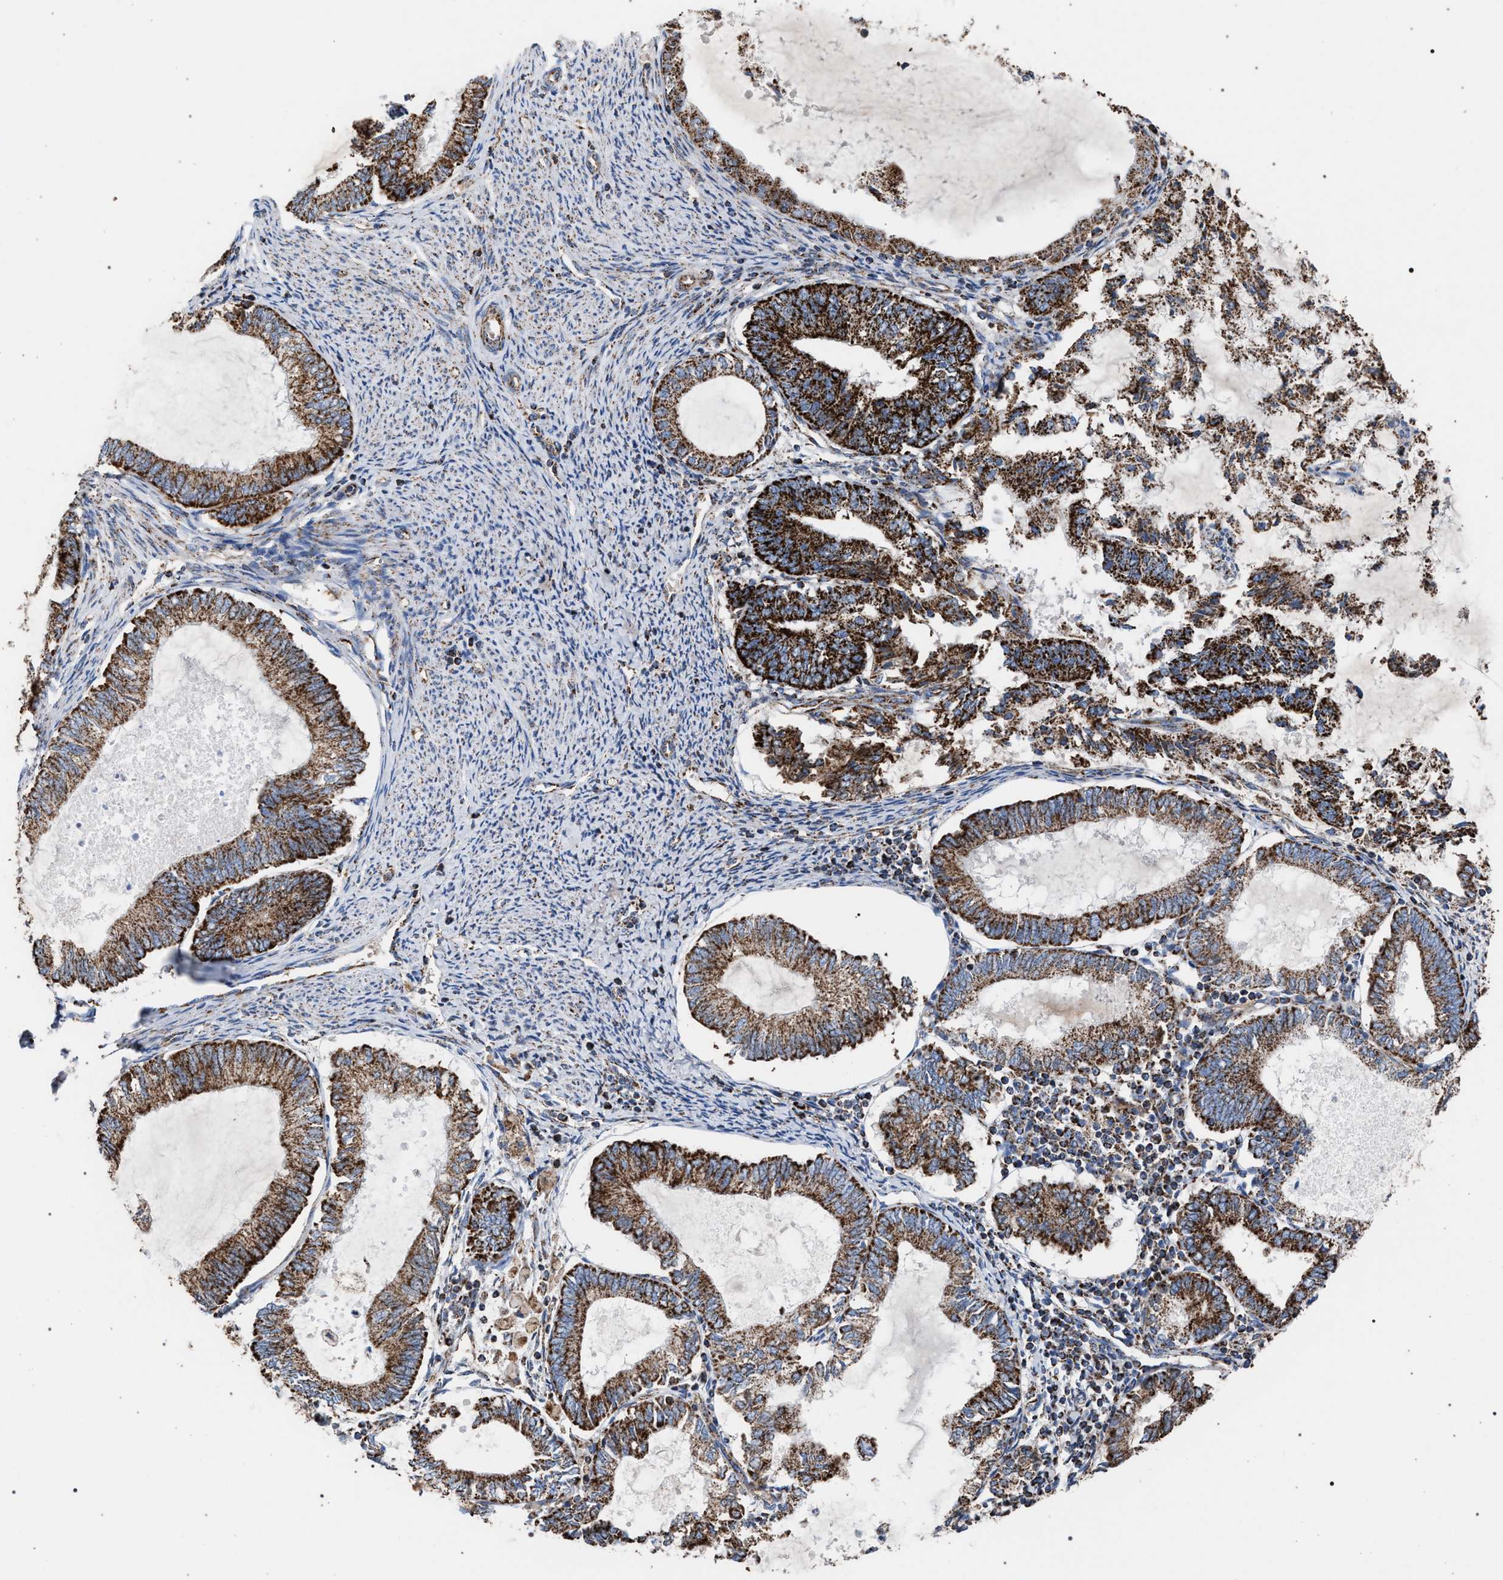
{"staining": {"intensity": "strong", "quantity": ">75%", "location": "cytoplasmic/membranous"}, "tissue": "endometrial cancer", "cell_type": "Tumor cells", "image_type": "cancer", "snomed": [{"axis": "morphology", "description": "Adenocarcinoma, NOS"}, {"axis": "topography", "description": "Endometrium"}], "caption": "Immunohistochemistry (IHC) (DAB) staining of endometrial cancer (adenocarcinoma) displays strong cytoplasmic/membranous protein staining in about >75% of tumor cells. (DAB (3,3'-diaminobenzidine) IHC, brown staining for protein, blue staining for nuclei).", "gene": "VPS13A", "patient": {"sex": "female", "age": 86}}